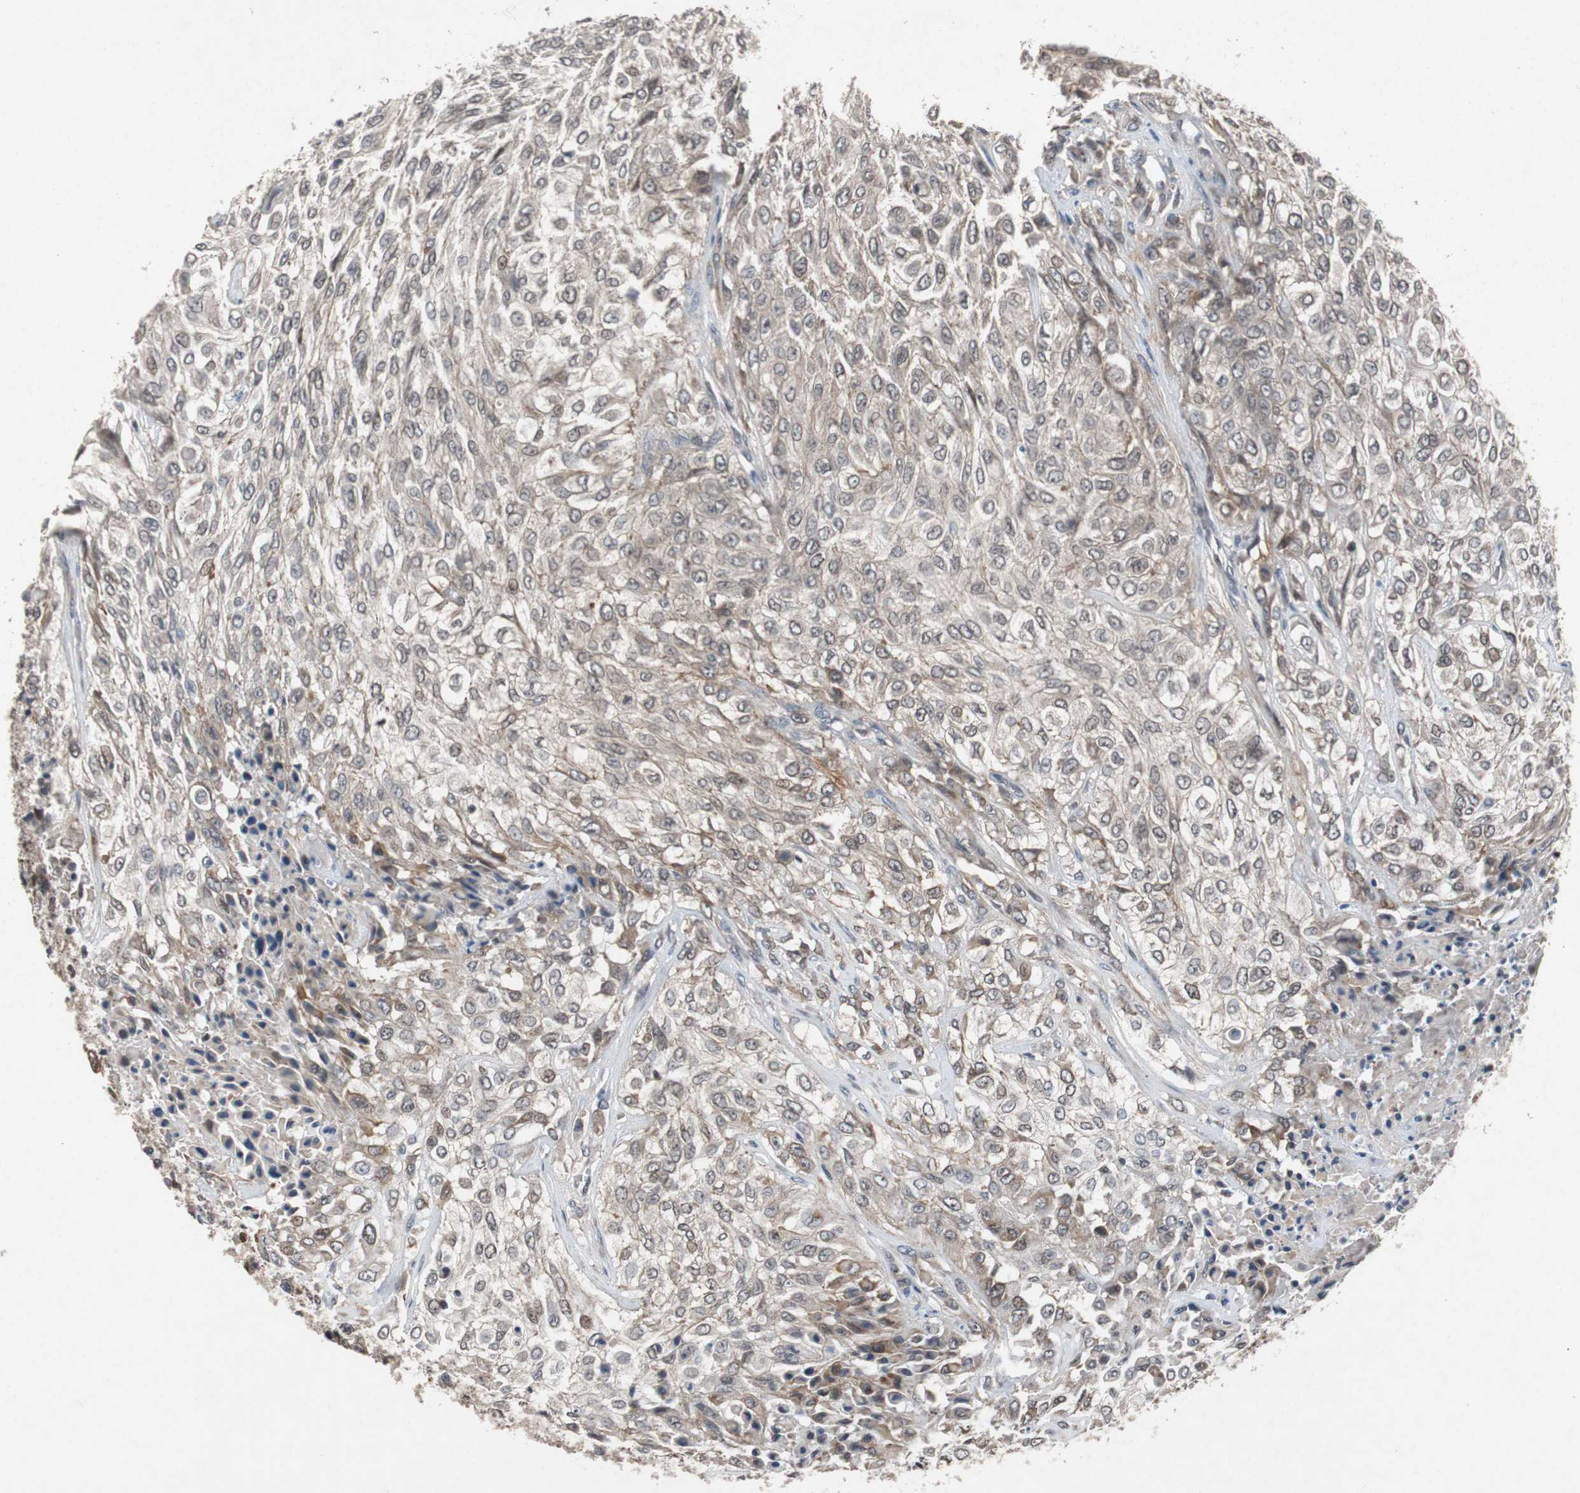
{"staining": {"intensity": "negative", "quantity": "none", "location": "none"}, "tissue": "urothelial cancer", "cell_type": "Tumor cells", "image_type": "cancer", "snomed": [{"axis": "morphology", "description": "Urothelial carcinoma, High grade"}, {"axis": "topography", "description": "Urinary bladder"}], "caption": "Immunohistochemistry (IHC) of human high-grade urothelial carcinoma shows no positivity in tumor cells.", "gene": "TP63", "patient": {"sex": "male", "age": 57}}